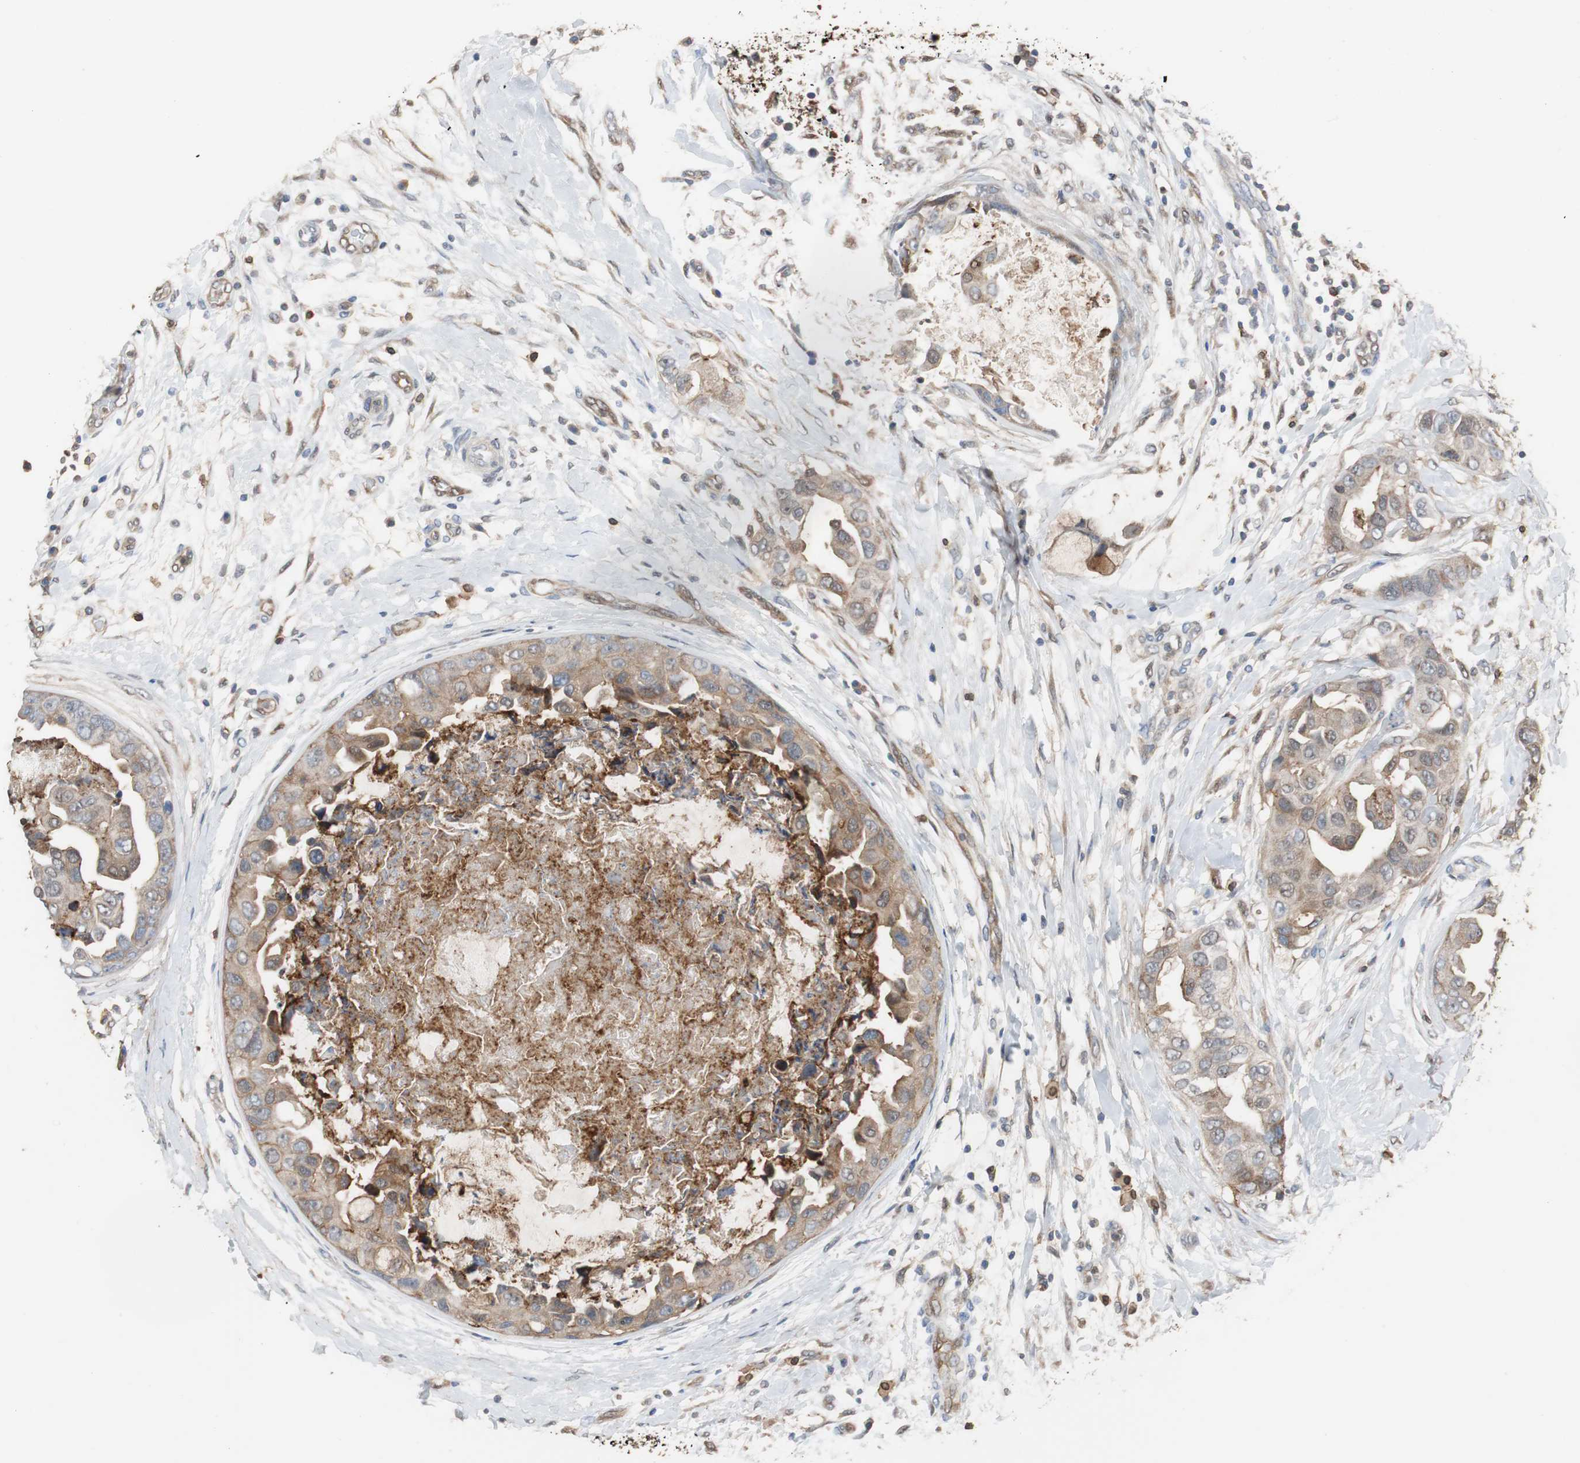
{"staining": {"intensity": "weak", "quantity": "25%-75%", "location": "cytoplasmic/membranous"}, "tissue": "breast cancer", "cell_type": "Tumor cells", "image_type": "cancer", "snomed": [{"axis": "morphology", "description": "Duct carcinoma"}, {"axis": "topography", "description": "Breast"}], "caption": "A histopathology image showing weak cytoplasmic/membranous staining in approximately 25%-75% of tumor cells in invasive ductal carcinoma (breast), as visualized by brown immunohistochemical staining.", "gene": "ANXA4", "patient": {"sex": "female", "age": 40}}